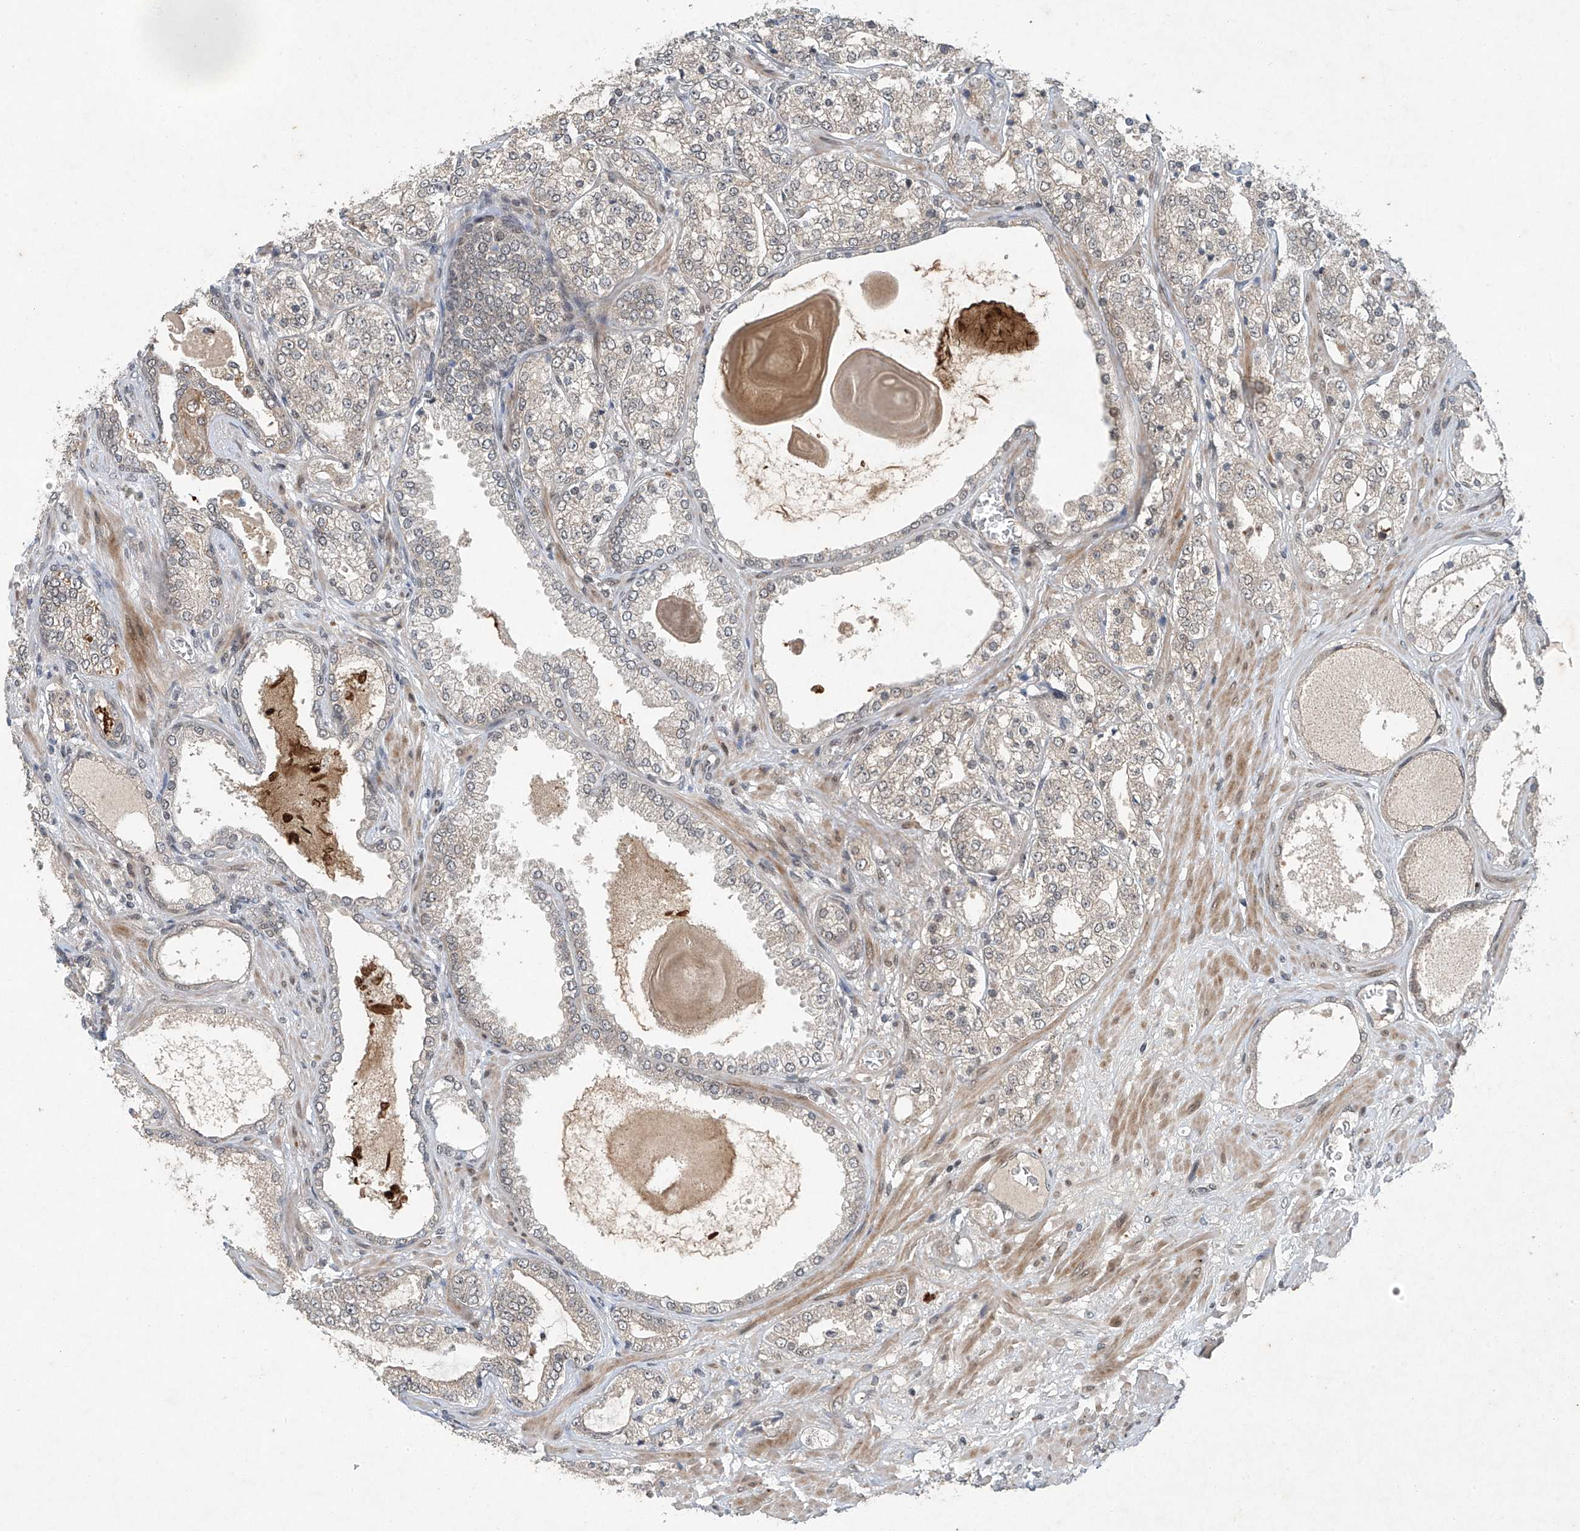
{"staining": {"intensity": "weak", "quantity": "<25%", "location": "cytoplasmic/membranous"}, "tissue": "prostate cancer", "cell_type": "Tumor cells", "image_type": "cancer", "snomed": [{"axis": "morphology", "description": "Adenocarcinoma, High grade"}, {"axis": "topography", "description": "Prostate"}], "caption": "Protein analysis of adenocarcinoma (high-grade) (prostate) demonstrates no significant staining in tumor cells.", "gene": "TAF8", "patient": {"sex": "male", "age": 64}}